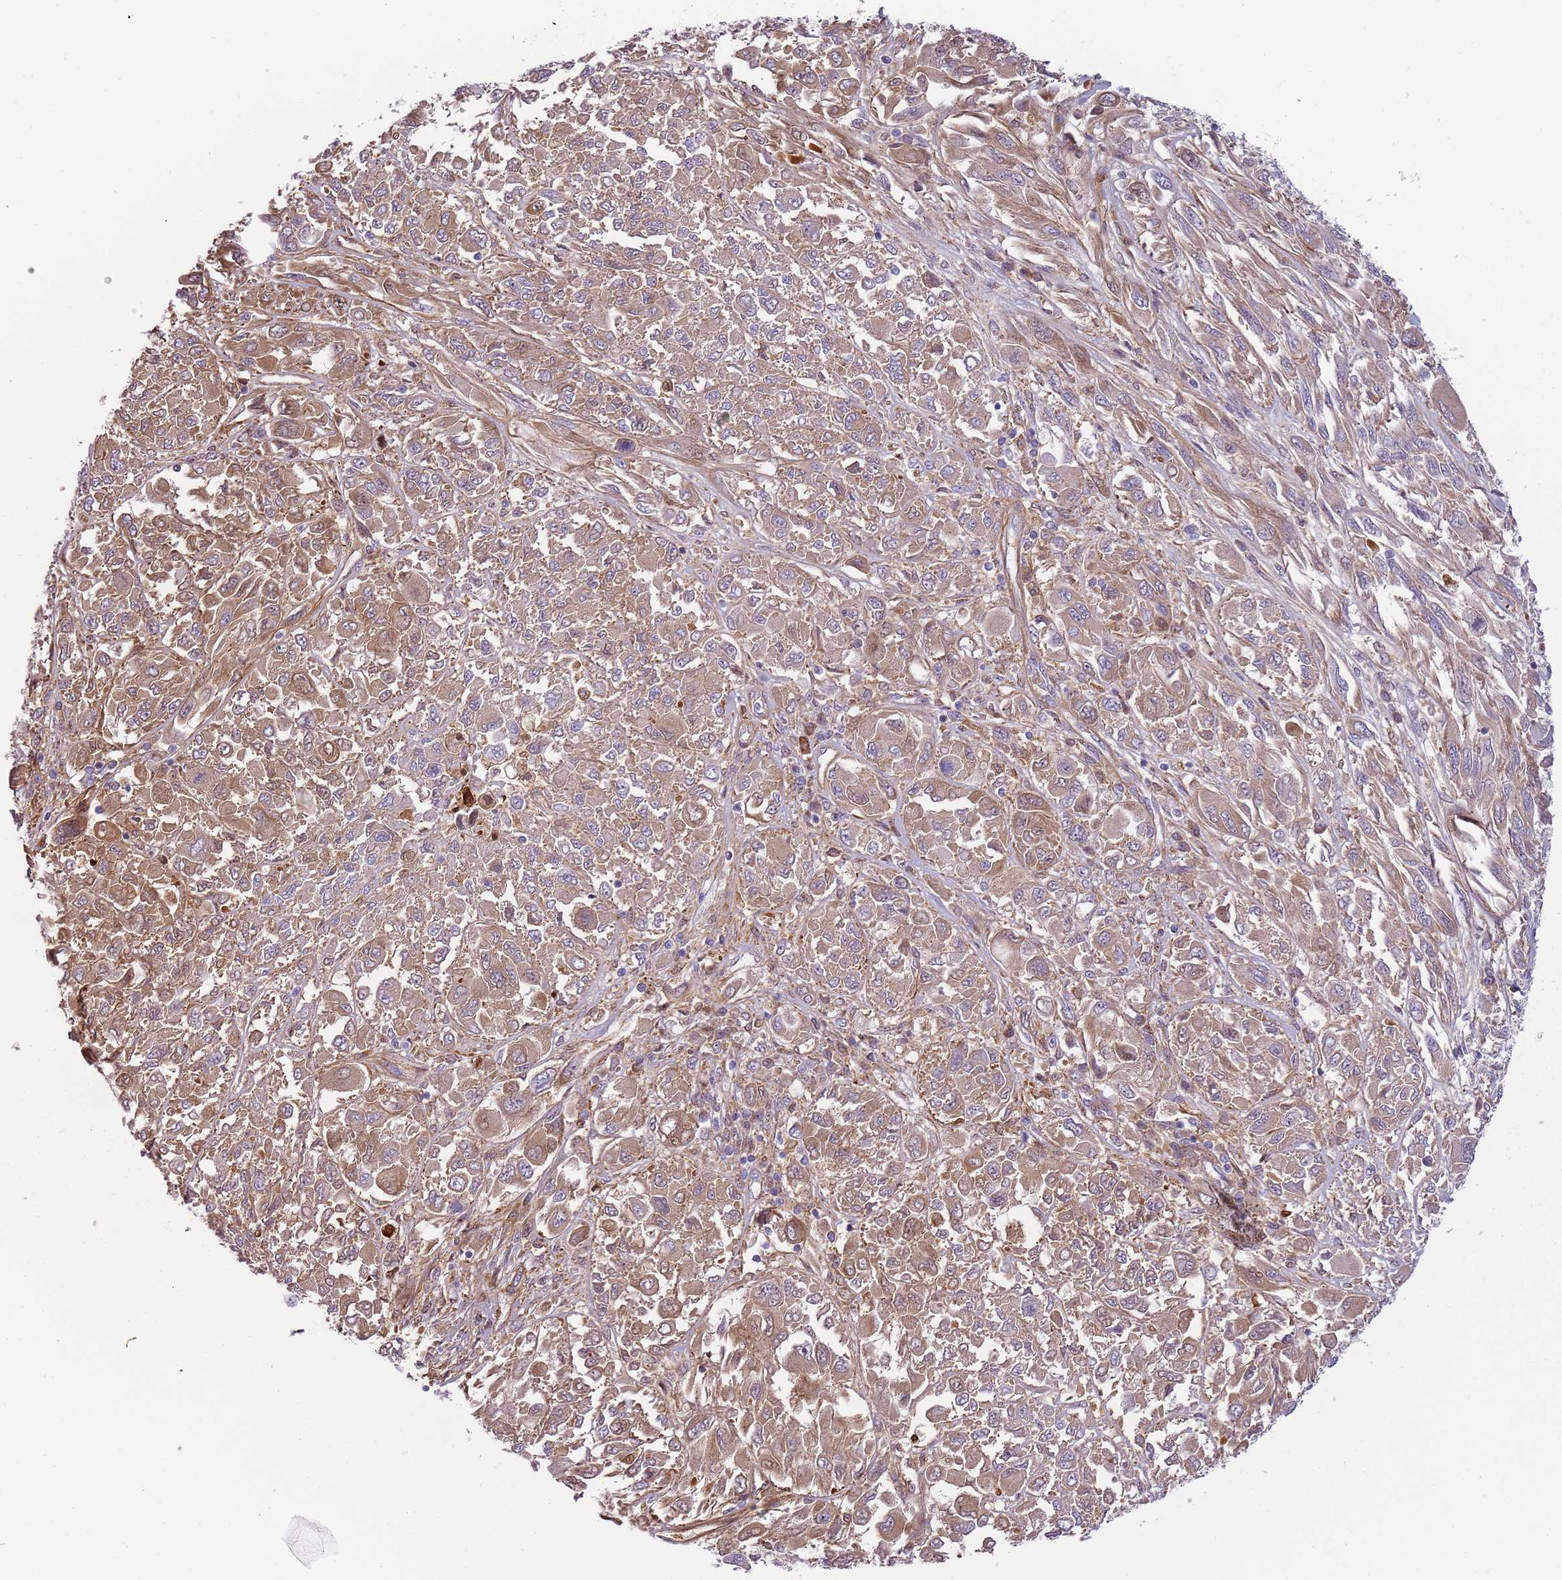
{"staining": {"intensity": "moderate", "quantity": ">75%", "location": "cytoplasmic/membranous"}, "tissue": "melanoma", "cell_type": "Tumor cells", "image_type": "cancer", "snomed": [{"axis": "morphology", "description": "Malignant melanoma, NOS"}, {"axis": "topography", "description": "Skin"}], "caption": "Human malignant melanoma stained with a protein marker demonstrates moderate staining in tumor cells.", "gene": "NADK", "patient": {"sex": "female", "age": 91}}